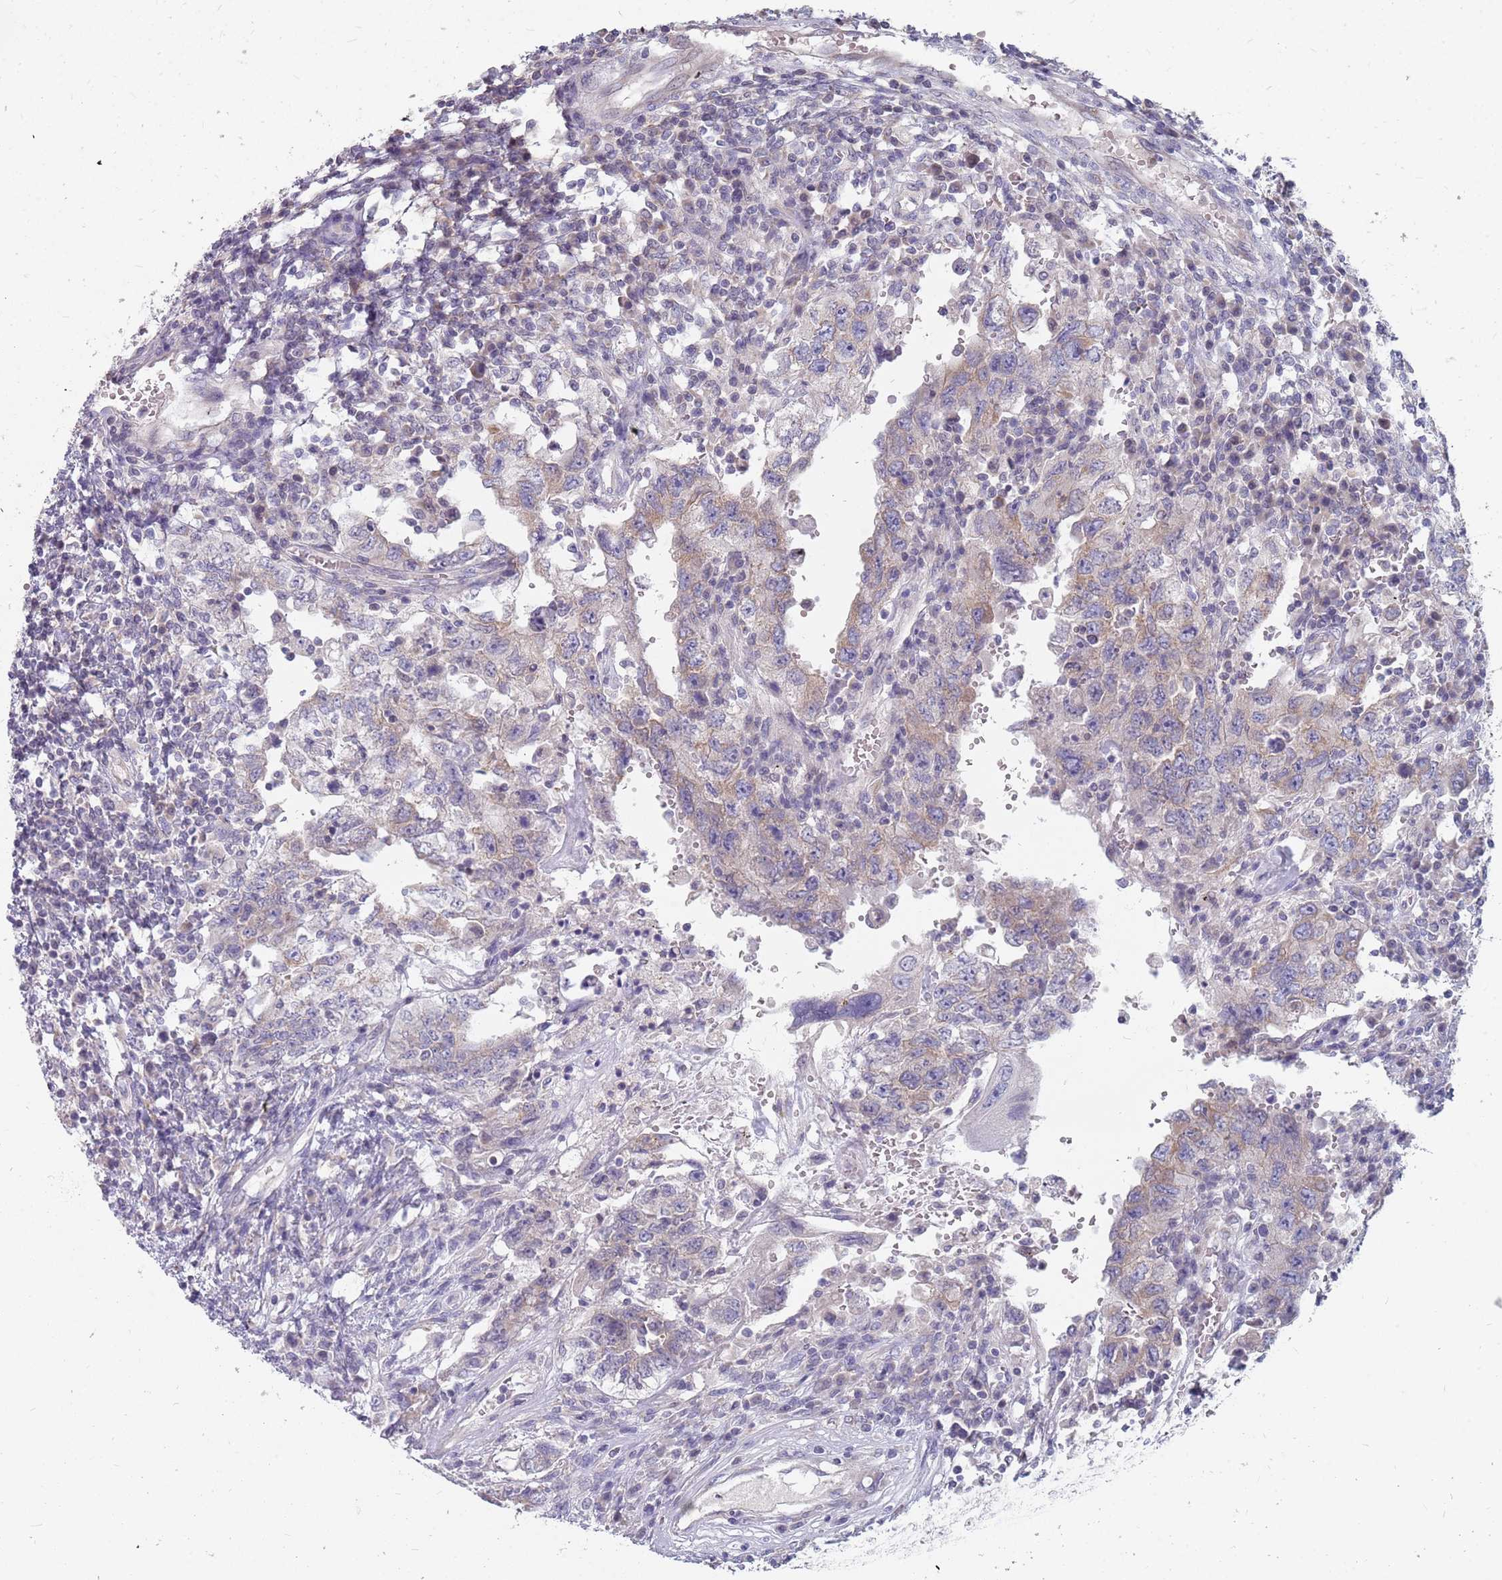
{"staining": {"intensity": "weak", "quantity": "25%-75%", "location": "cytoplasmic/membranous"}, "tissue": "testis cancer", "cell_type": "Tumor cells", "image_type": "cancer", "snomed": [{"axis": "morphology", "description": "Carcinoma, Embryonal, NOS"}, {"axis": "topography", "description": "Testis"}], "caption": "Immunohistochemistry (DAB) staining of testis embryonal carcinoma shows weak cytoplasmic/membranous protein expression in about 25%-75% of tumor cells.", "gene": "CMTR2", "patient": {"sex": "male", "age": 26}}